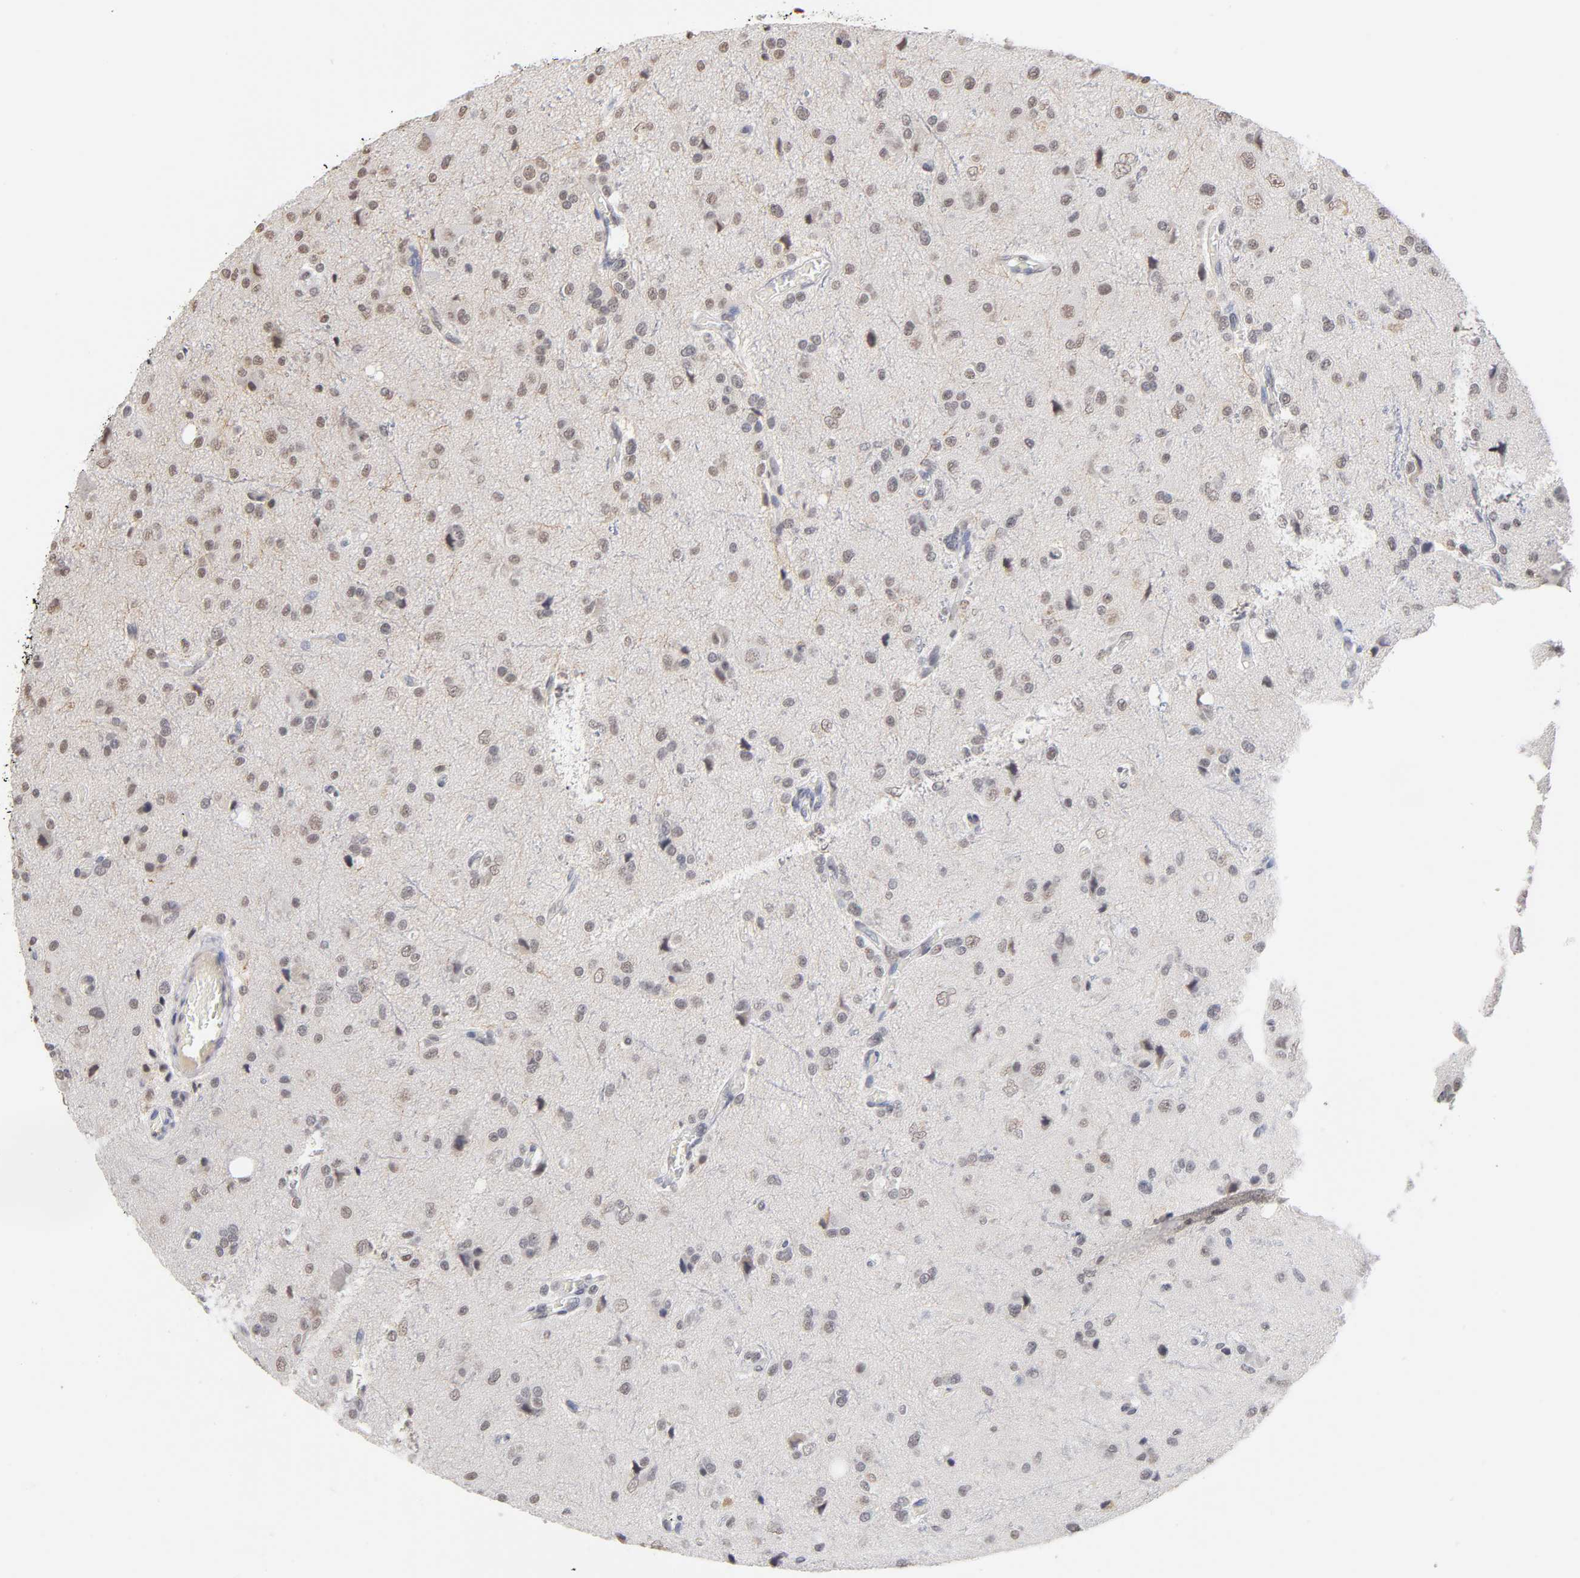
{"staining": {"intensity": "weak", "quantity": "25%-75%", "location": "cytoplasmic/membranous,nuclear"}, "tissue": "glioma", "cell_type": "Tumor cells", "image_type": "cancer", "snomed": [{"axis": "morphology", "description": "Glioma, malignant, High grade"}, {"axis": "topography", "description": "Brain"}], "caption": "Weak cytoplasmic/membranous and nuclear positivity for a protein is present in about 25%-75% of tumor cells of glioma using immunohistochemistry.", "gene": "CRABP2", "patient": {"sex": "male", "age": 47}}